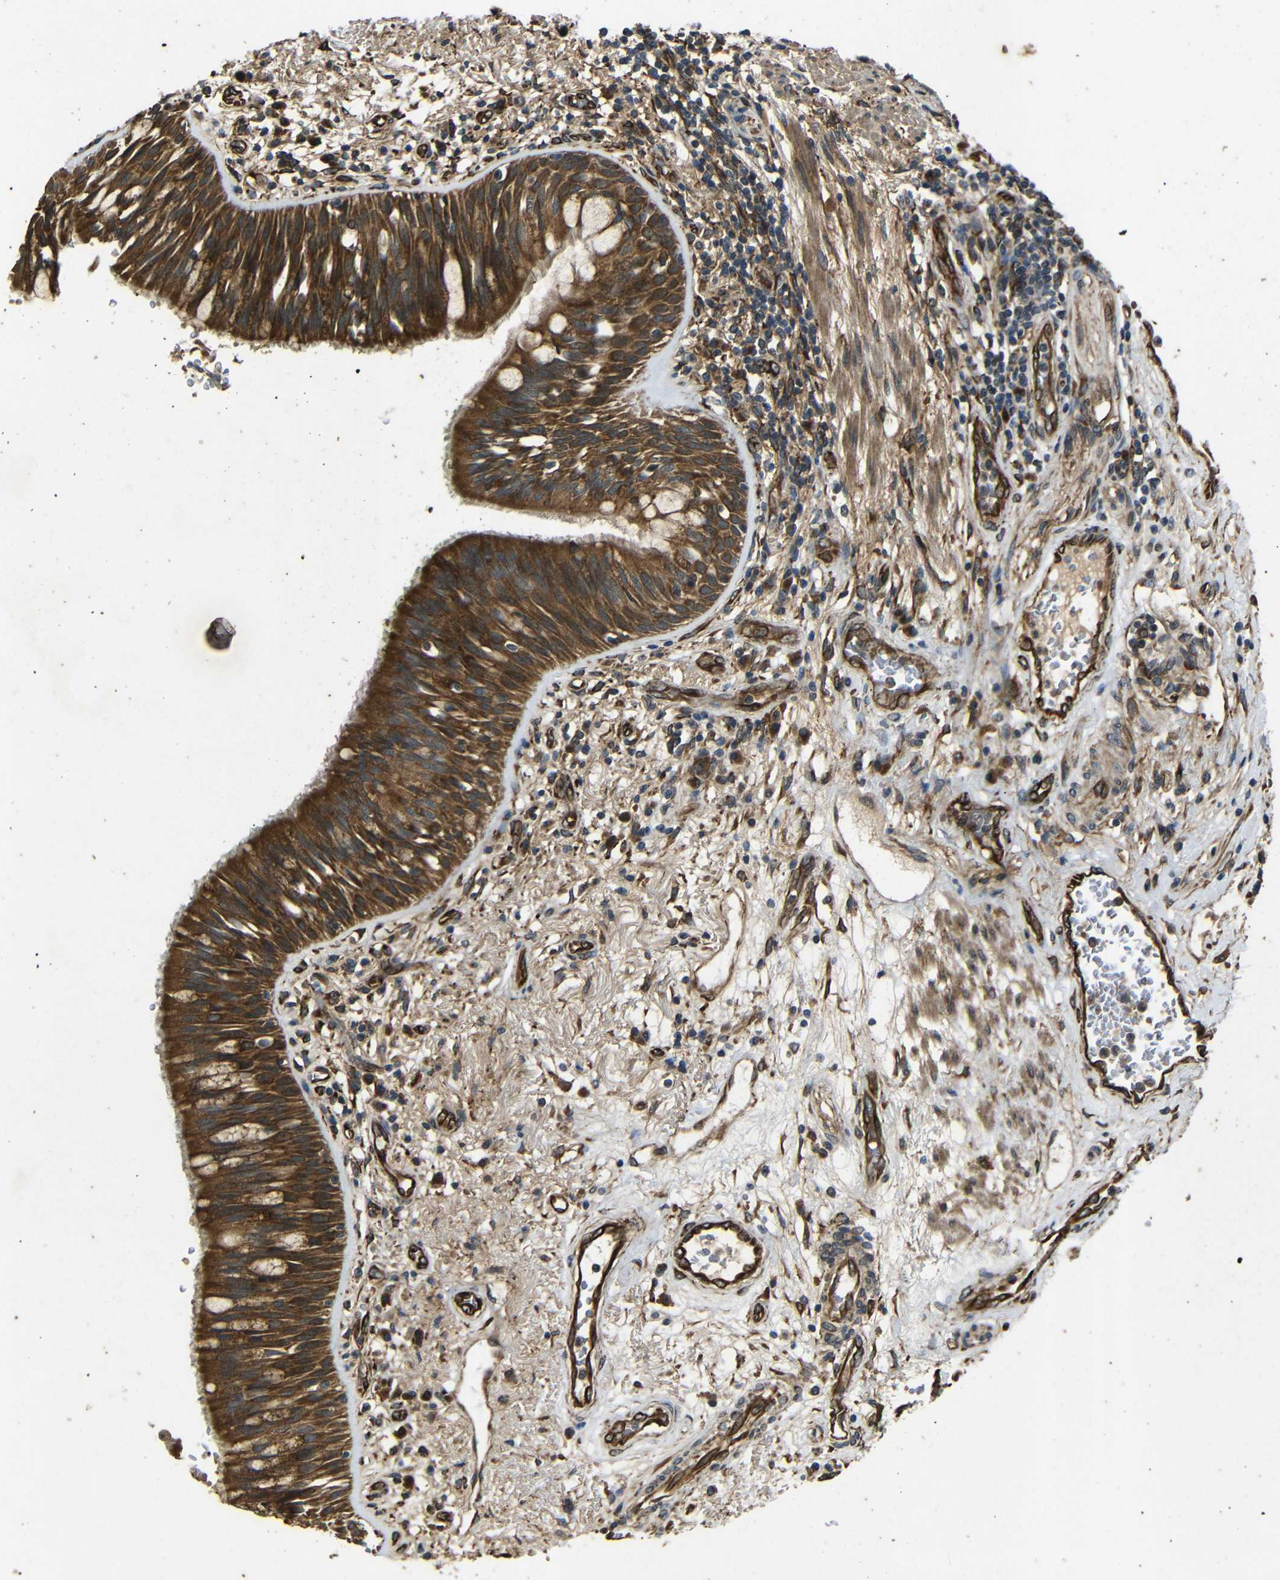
{"staining": {"intensity": "strong", "quantity": ">75%", "location": "cytoplasmic/membranous"}, "tissue": "bronchus", "cell_type": "Respiratory epithelial cells", "image_type": "normal", "snomed": [{"axis": "morphology", "description": "Normal tissue, NOS"}, {"axis": "morphology", "description": "Adenocarcinoma, NOS"}, {"axis": "morphology", "description": "Adenocarcinoma, metastatic, NOS"}, {"axis": "topography", "description": "Lymph node"}, {"axis": "topography", "description": "Bronchus"}, {"axis": "topography", "description": "Lung"}], "caption": "An image of bronchus stained for a protein reveals strong cytoplasmic/membranous brown staining in respiratory epithelial cells. The protein of interest is shown in brown color, while the nuclei are stained blue.", "gene": "TRPC1", "patient": {"sex": "female", "age": 54}}